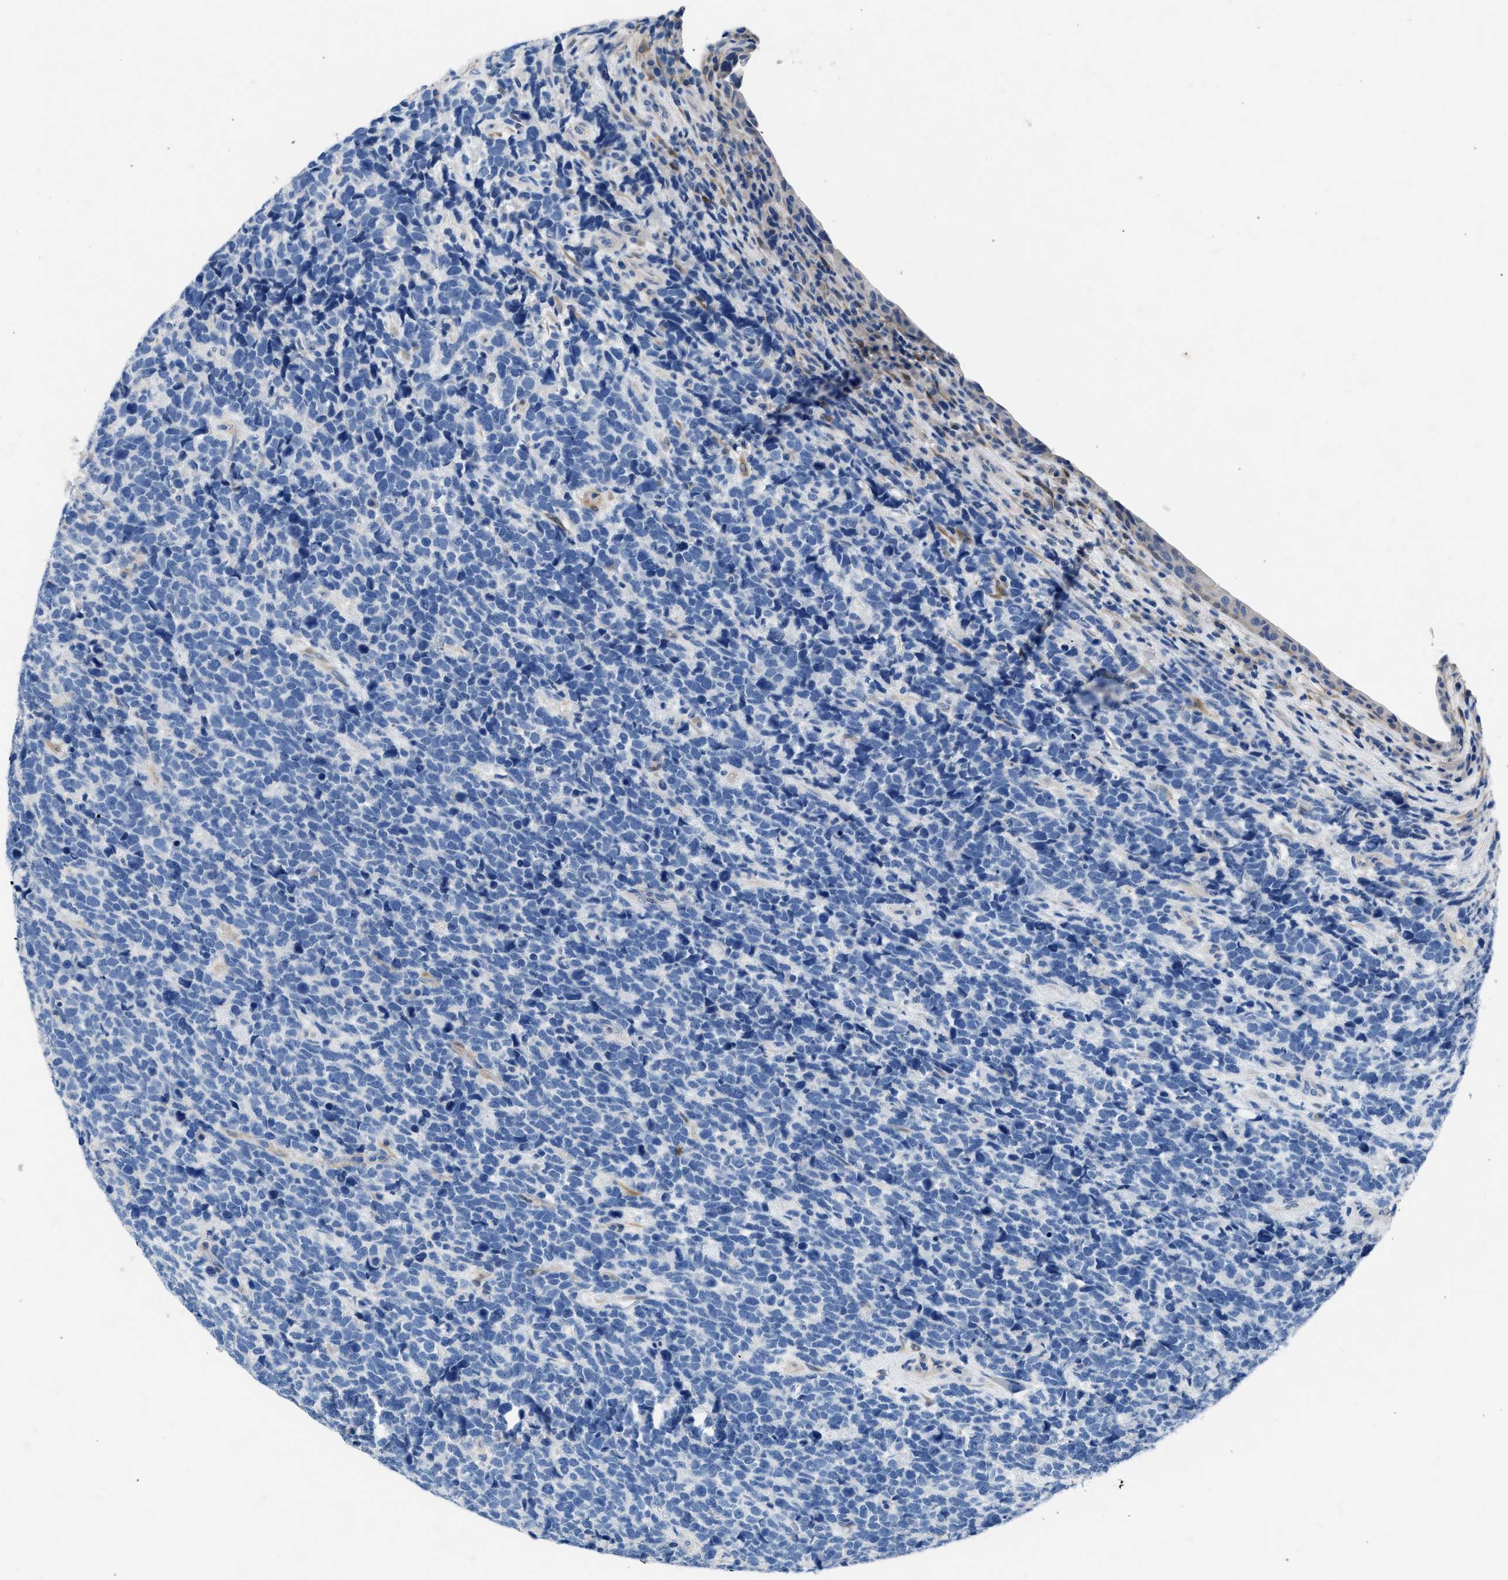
{"staining": {"intensity": "negative", "quantity": "none", "location": "none"}, "tissue": "urothelial cancer", "cell_type": "Tumor cells", "image_type": "cancer", "snomed": [{"axis": "morphology", "description": "Urothelial carcinoma, High grade"}, {"axis": "topography", "description": "Urinary bladder"}], "caption": "Human urothelial cancer stained for a protein using immunohistochemistry (IHC) exhibits no staining in tumor cells.", "gene": "RBP1", "patient": {"sex": "female", "age": 82}}